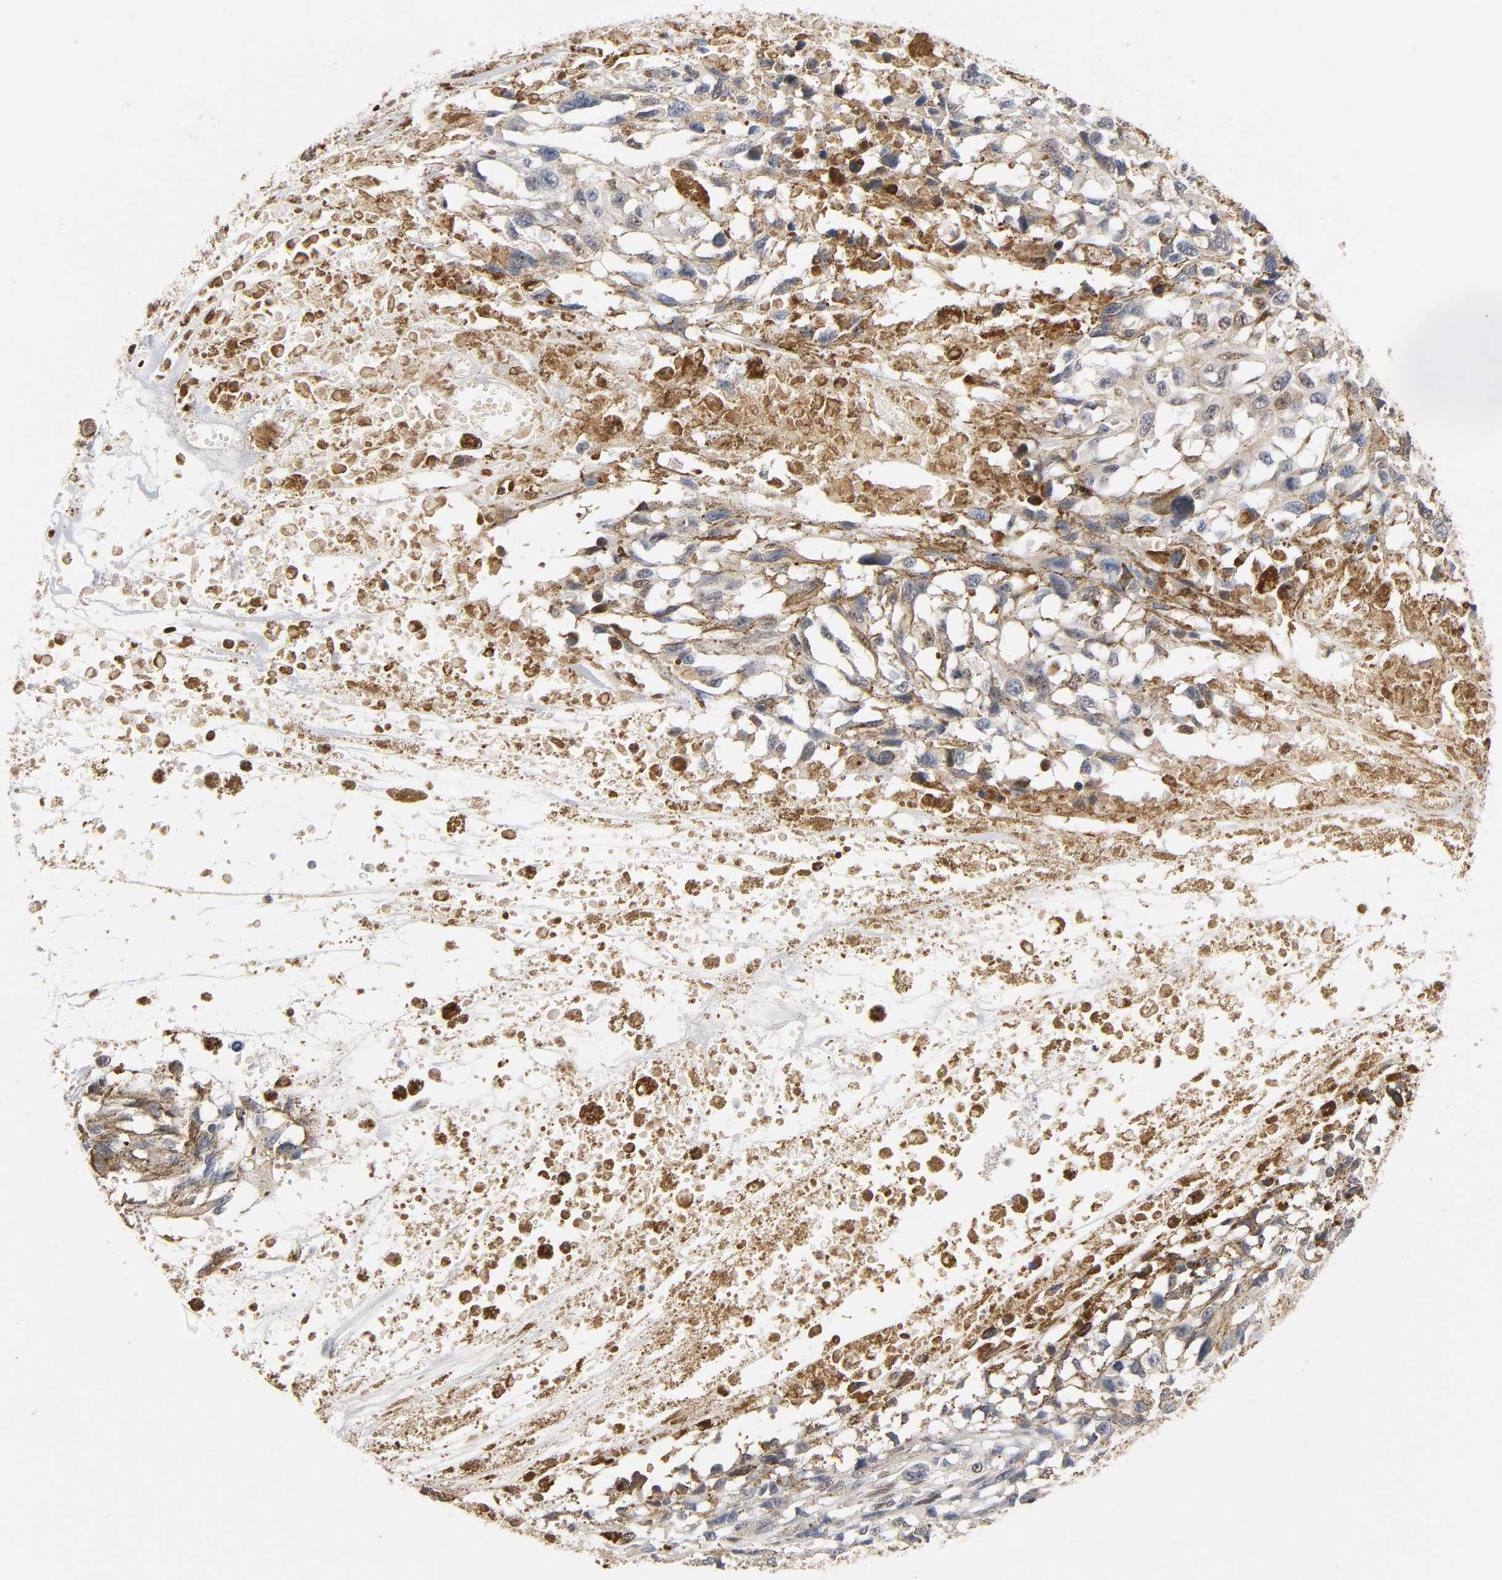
{"staining": {"intensity": "moderate", "quantity": "25%-75%", "location": "cytoplasmic/membranous,nuclear"}, "tissue": "melanoma", "cell_type": "Tumor cells", "image_type": "cancer", "snomed": [{"axis": "morphology", "description": "Malignant melanoma, Metastatic site"}, {"axis": "topography", "description": "Lymph node"}], "caption": "Melanoma stained with DAB immunohistochemistry (IHC) shows medium levels of moderate cytoplasmic/membranous and nuclear expression in about 25%-75% of tumor cells.", "gene": "UBC", "patient": {"sex": "male", "age": 59}}